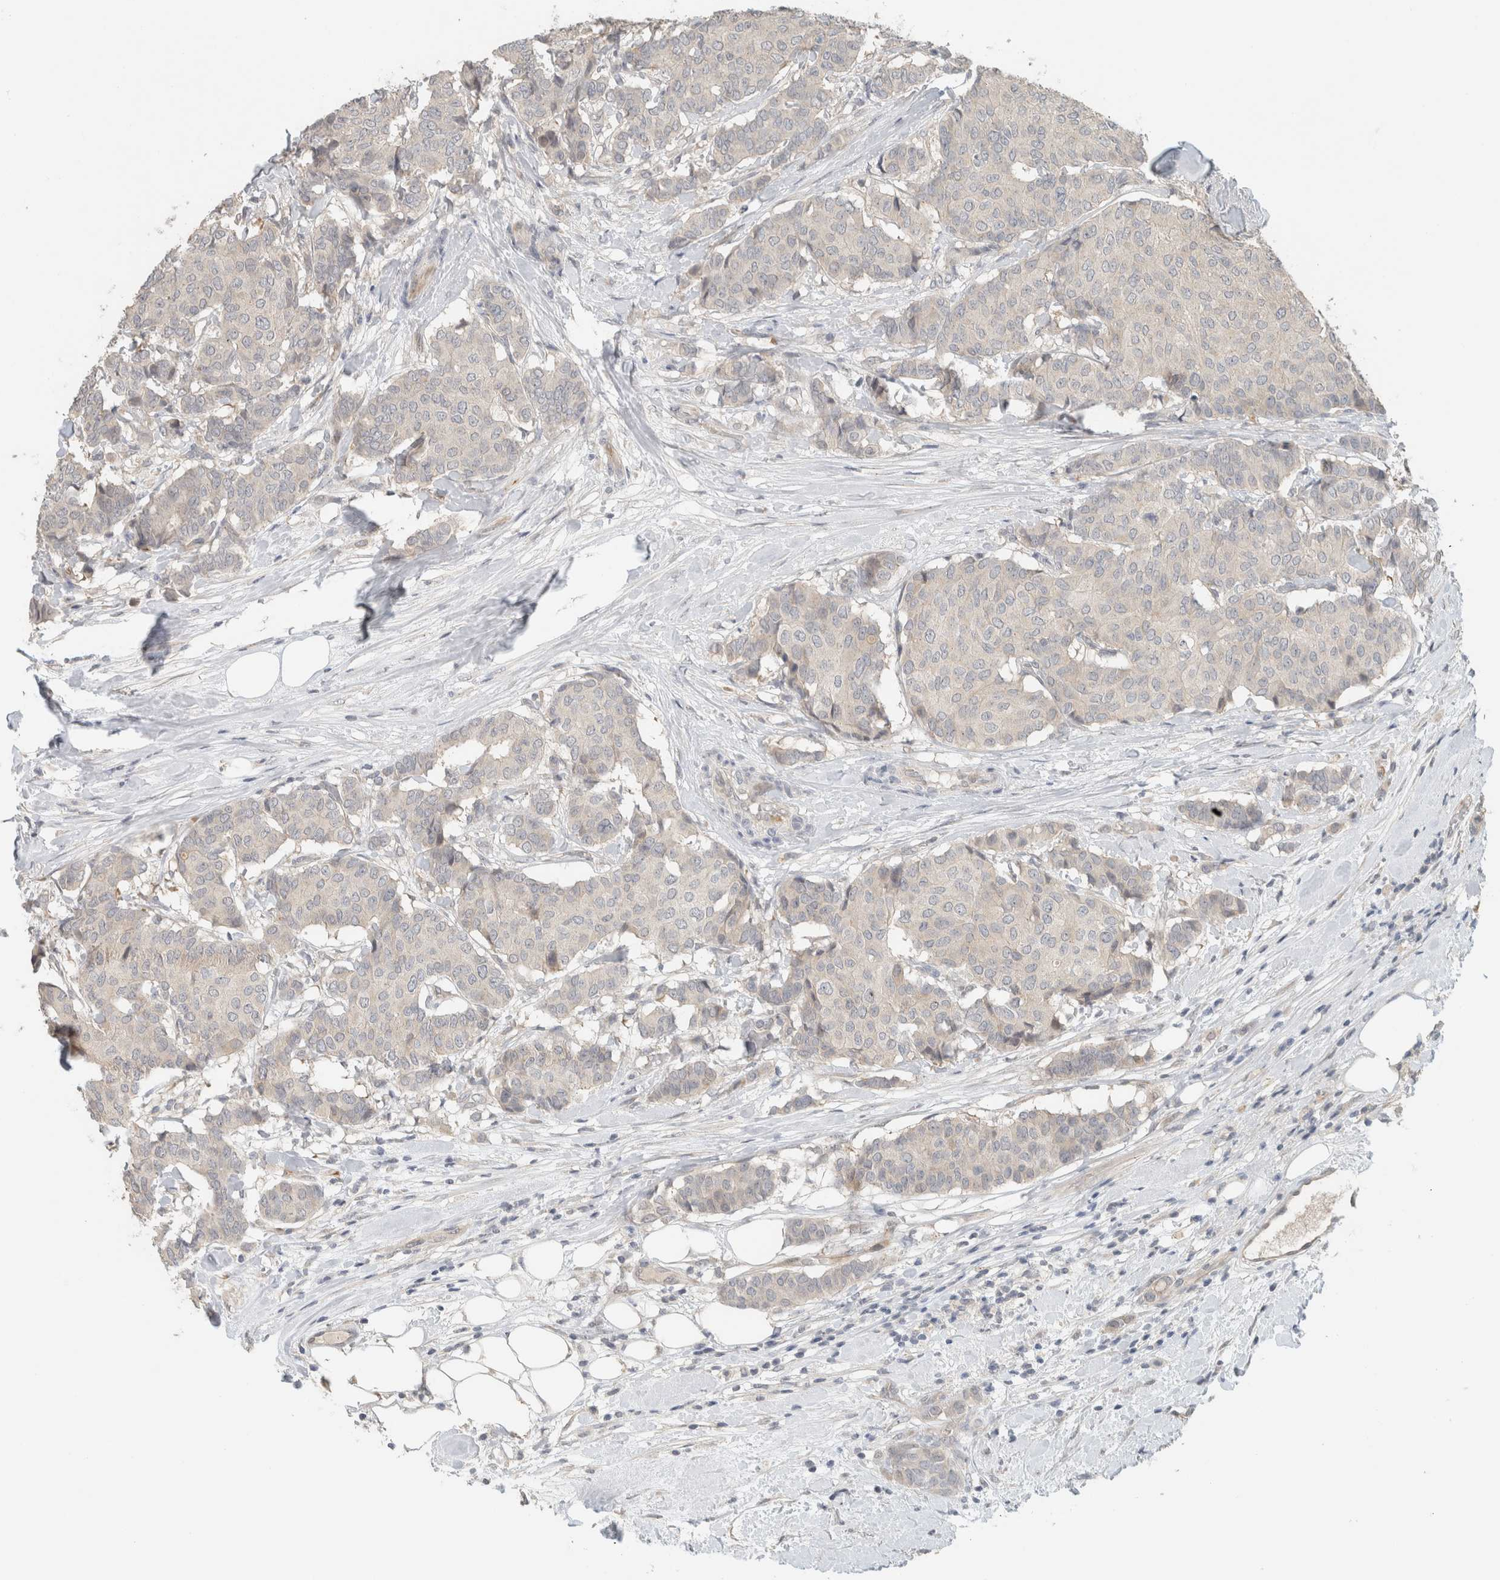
{"staining": {"intensity": "negative", "quantity": "none", "location": "none"}, "tissue": "breast cancer", "cell_type": "Tumor cells", "image_type": "cancer", "snomed": [{"axis": "morphology", "description": "Duct carcinoma"}, {"axis": "topography", "description": "Breast"}], "caption": "DAB immunohistochemical staining of human invasive ductal carcinoma (breast) shows no significant positivity in tumor cells.", "gene": "ERCC6L2", "patient": {"sex": "female", "age": 75}}